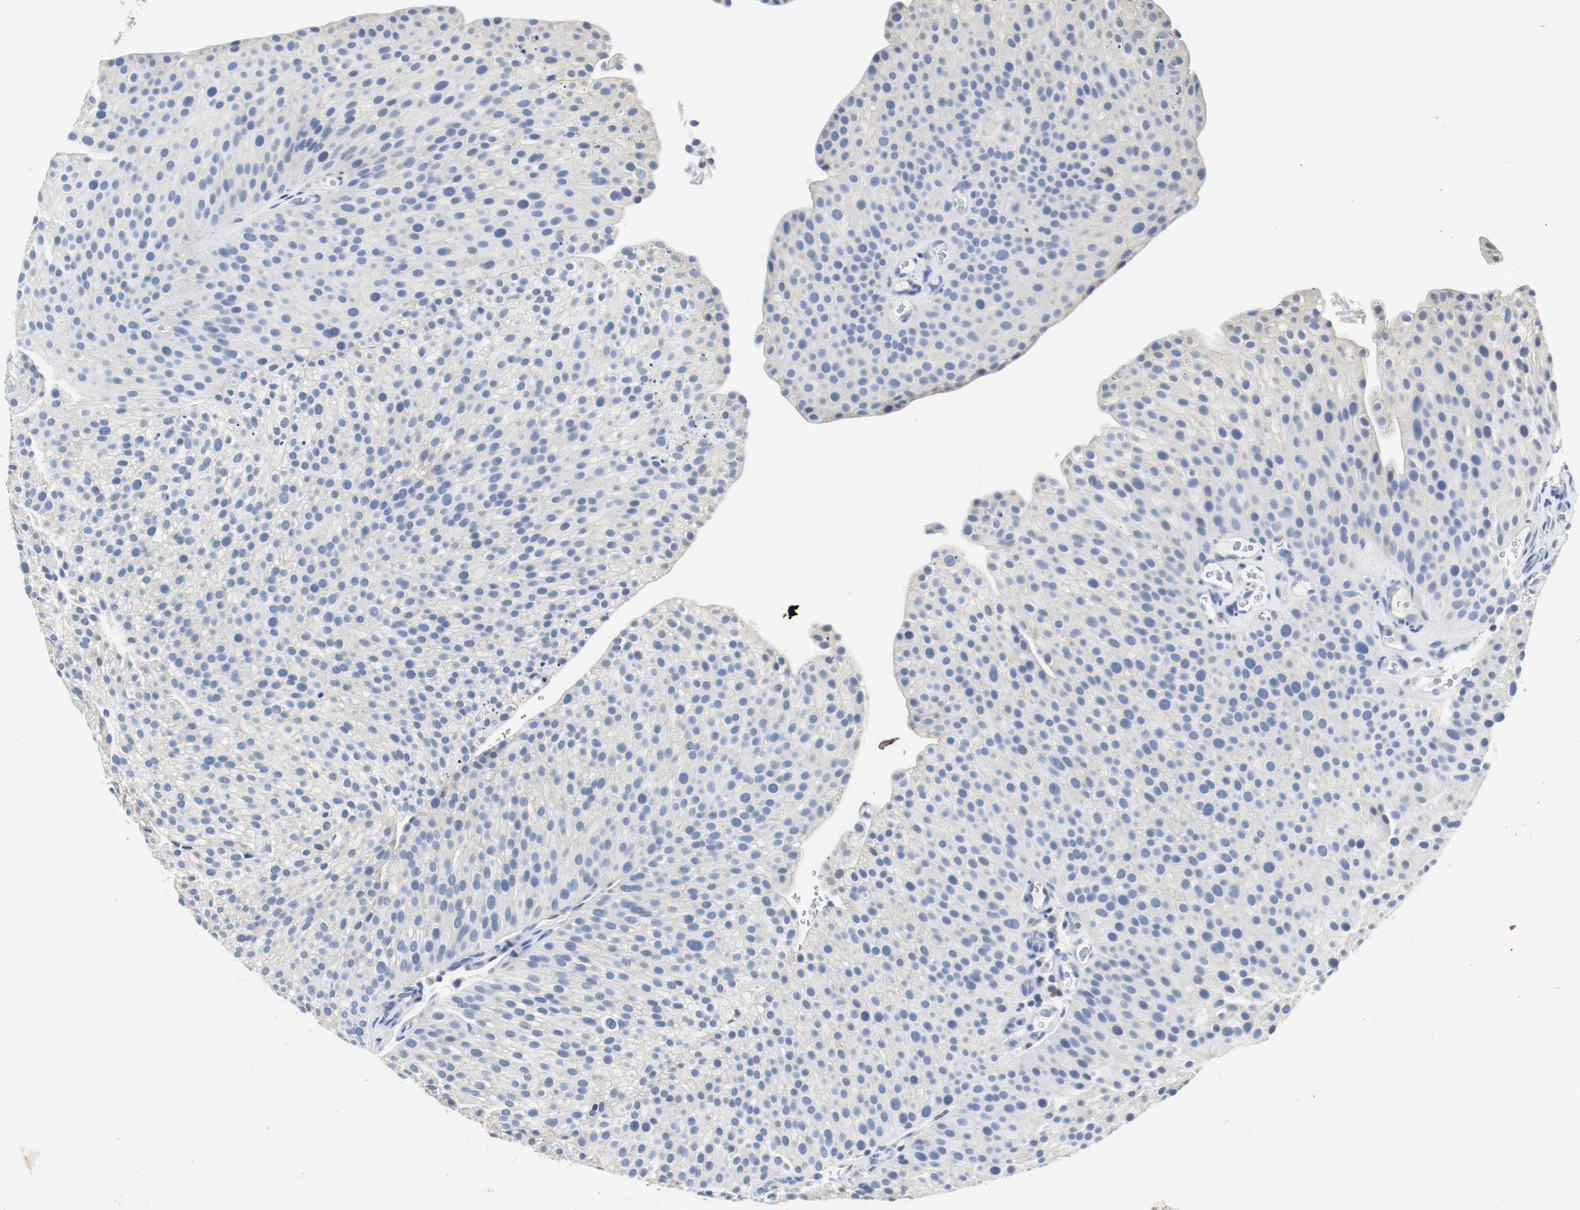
{"staining": {"intensity": "negative", "quantity": "none", "location": "none"}, "tissue": "urothelial cancer", "cell_type": "Tumor cells", "image_type": "cancer", "snomed": [{"axis": "morphology", "description": "Urothelial carcinoma, Low grade"}, {"axis": "topography", "description": "Smooth muscle"}, {"axis": "topography", "description": "Urinary bladder"}], "caption": "An IHC micrograph of urothelial cancer is shown. There is no staining in tumor cells of urothelial cancer. (Immunohistochemistry (ihc), brightfield microscopy, high magnification).", "gene": "PCK1", "patient": {"sex": "male", "age": 60}}